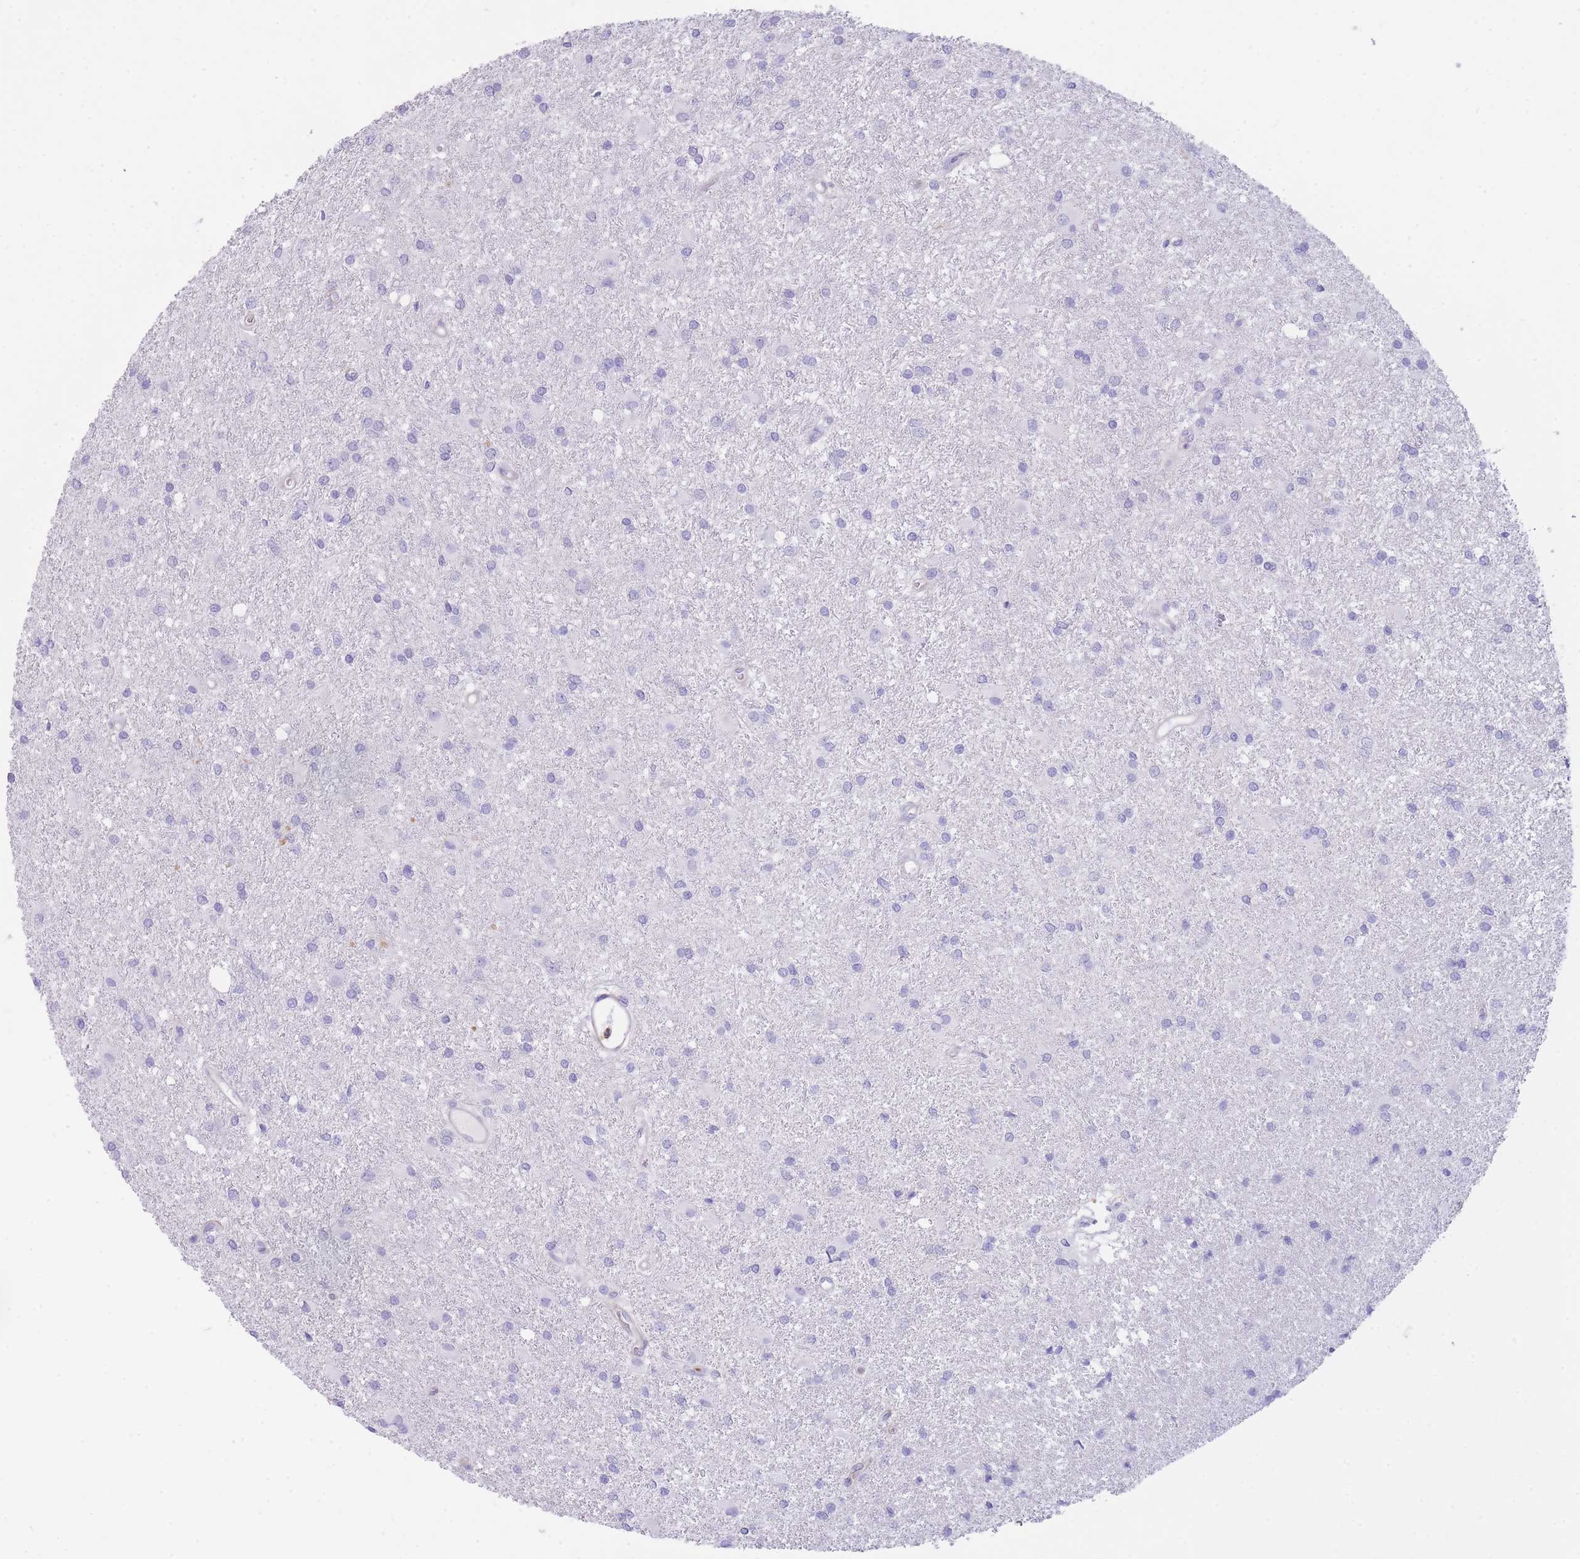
{"staining": {"intensity": "negative", "quantity": "none", "location": "none"}, "tissue": "glioma", "cell_type": "Tumor cells", "image_type": "cancer", "snomed": [{"axis": "morphology", "description": "Glioma, malignant, High grade"}, {"axis": "topography", "description": "Brain"}], "caption": "Human malignant high-grade glioma stained for a protein using immunohistochemistry (IHC) reveals no staining in tumor cells.", "gene": "PLBD1", "patient": {"sex": "female", "age": 50}}